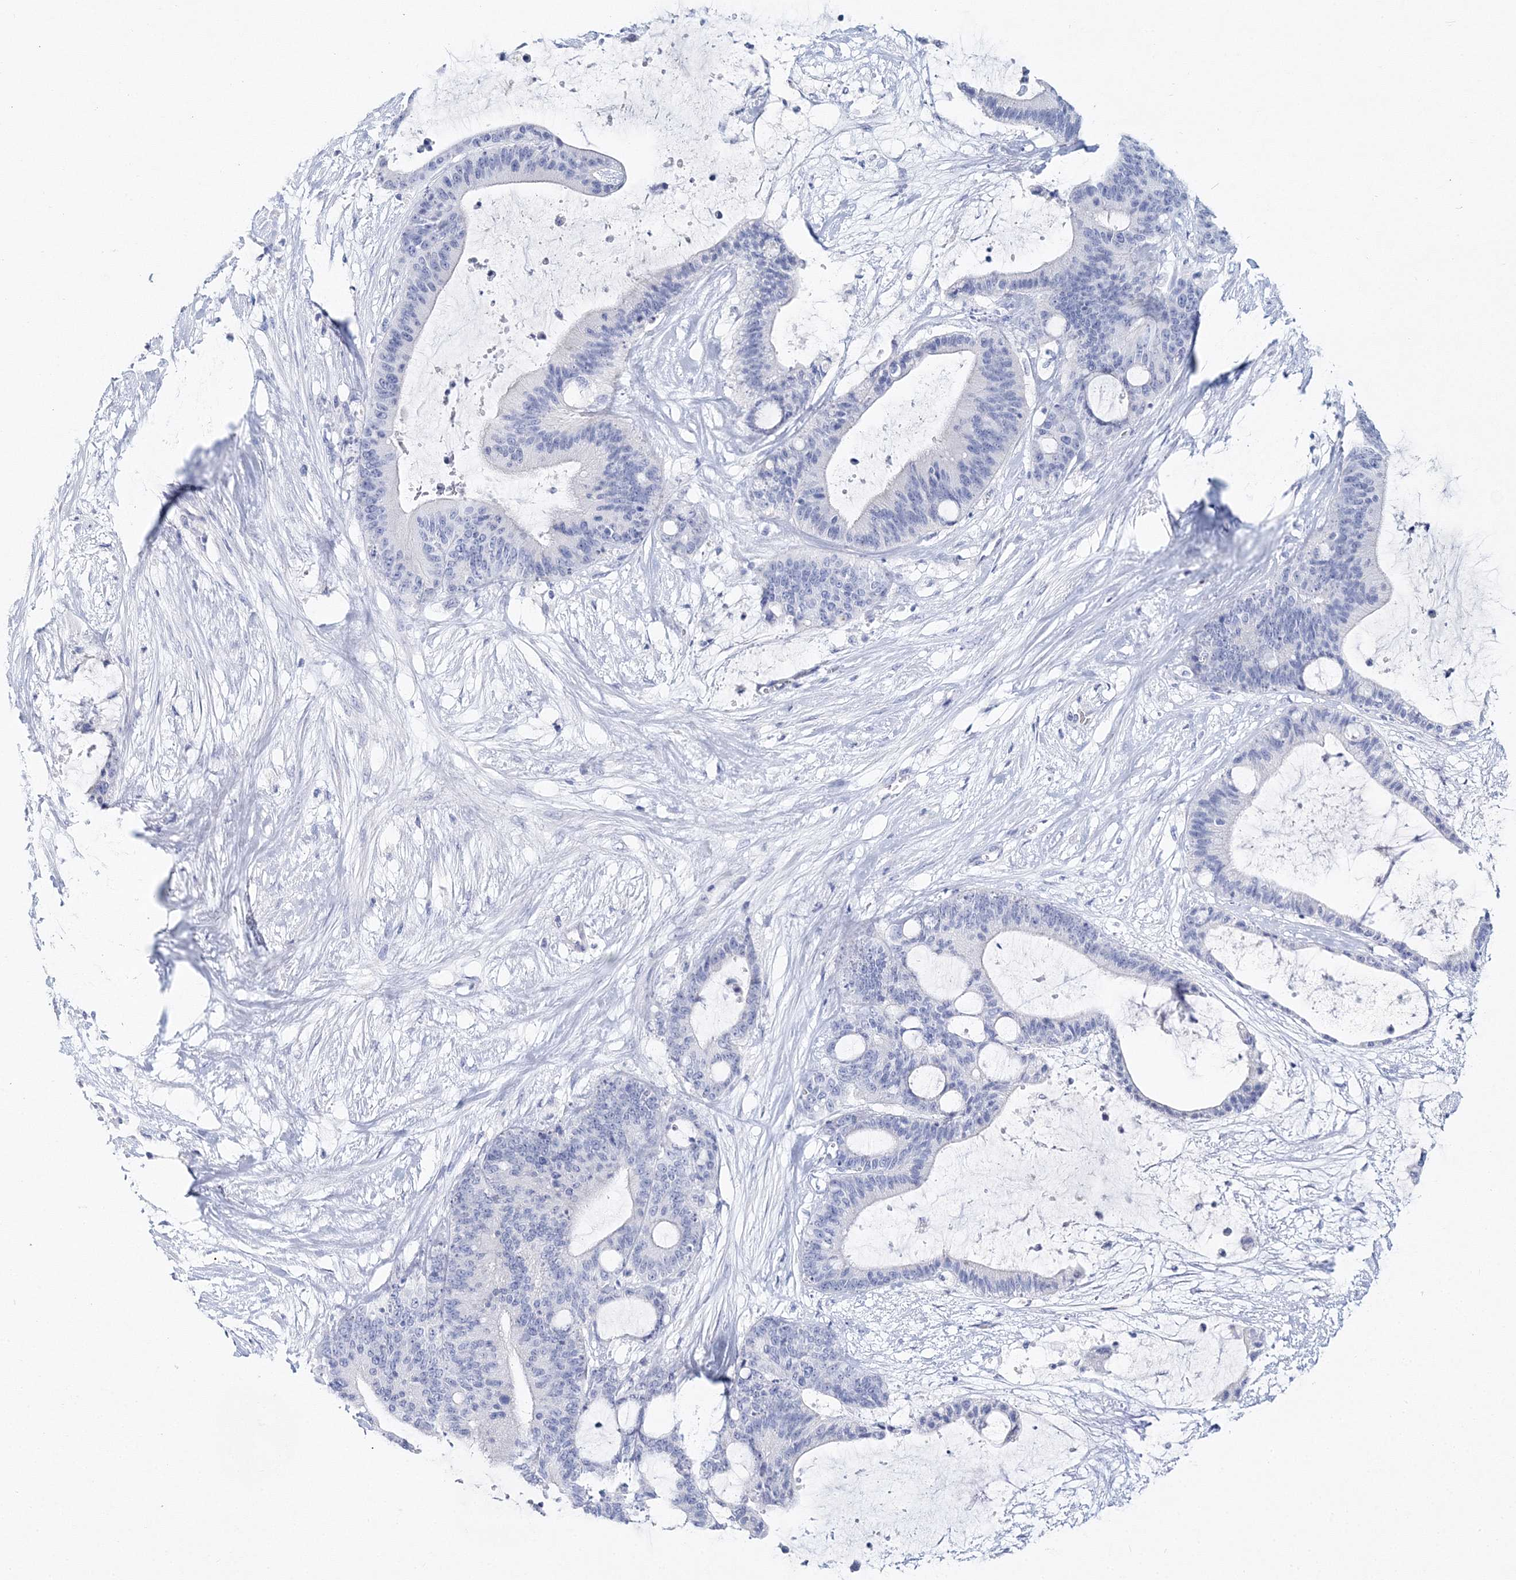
{"staining": {"intensity": "negative", "quantity": "none", "location": "none"}, "tissue": "liver cancer", "cell_type": "Tumor cells", "image_type": "cancer", "snomed": [{"axis": "morphology", "description": "Cholangiocarcinoma"}, {"axis": "topography", "description": "Liver"}], "caption": "Immunohistochemistry micrograph of neoplastic tissue: liver cancer stained with DAB reveals no significant protein expression in tumor cells.", "gene": "MYOZ2", "patient": {"sex": "female", "age": 73}}